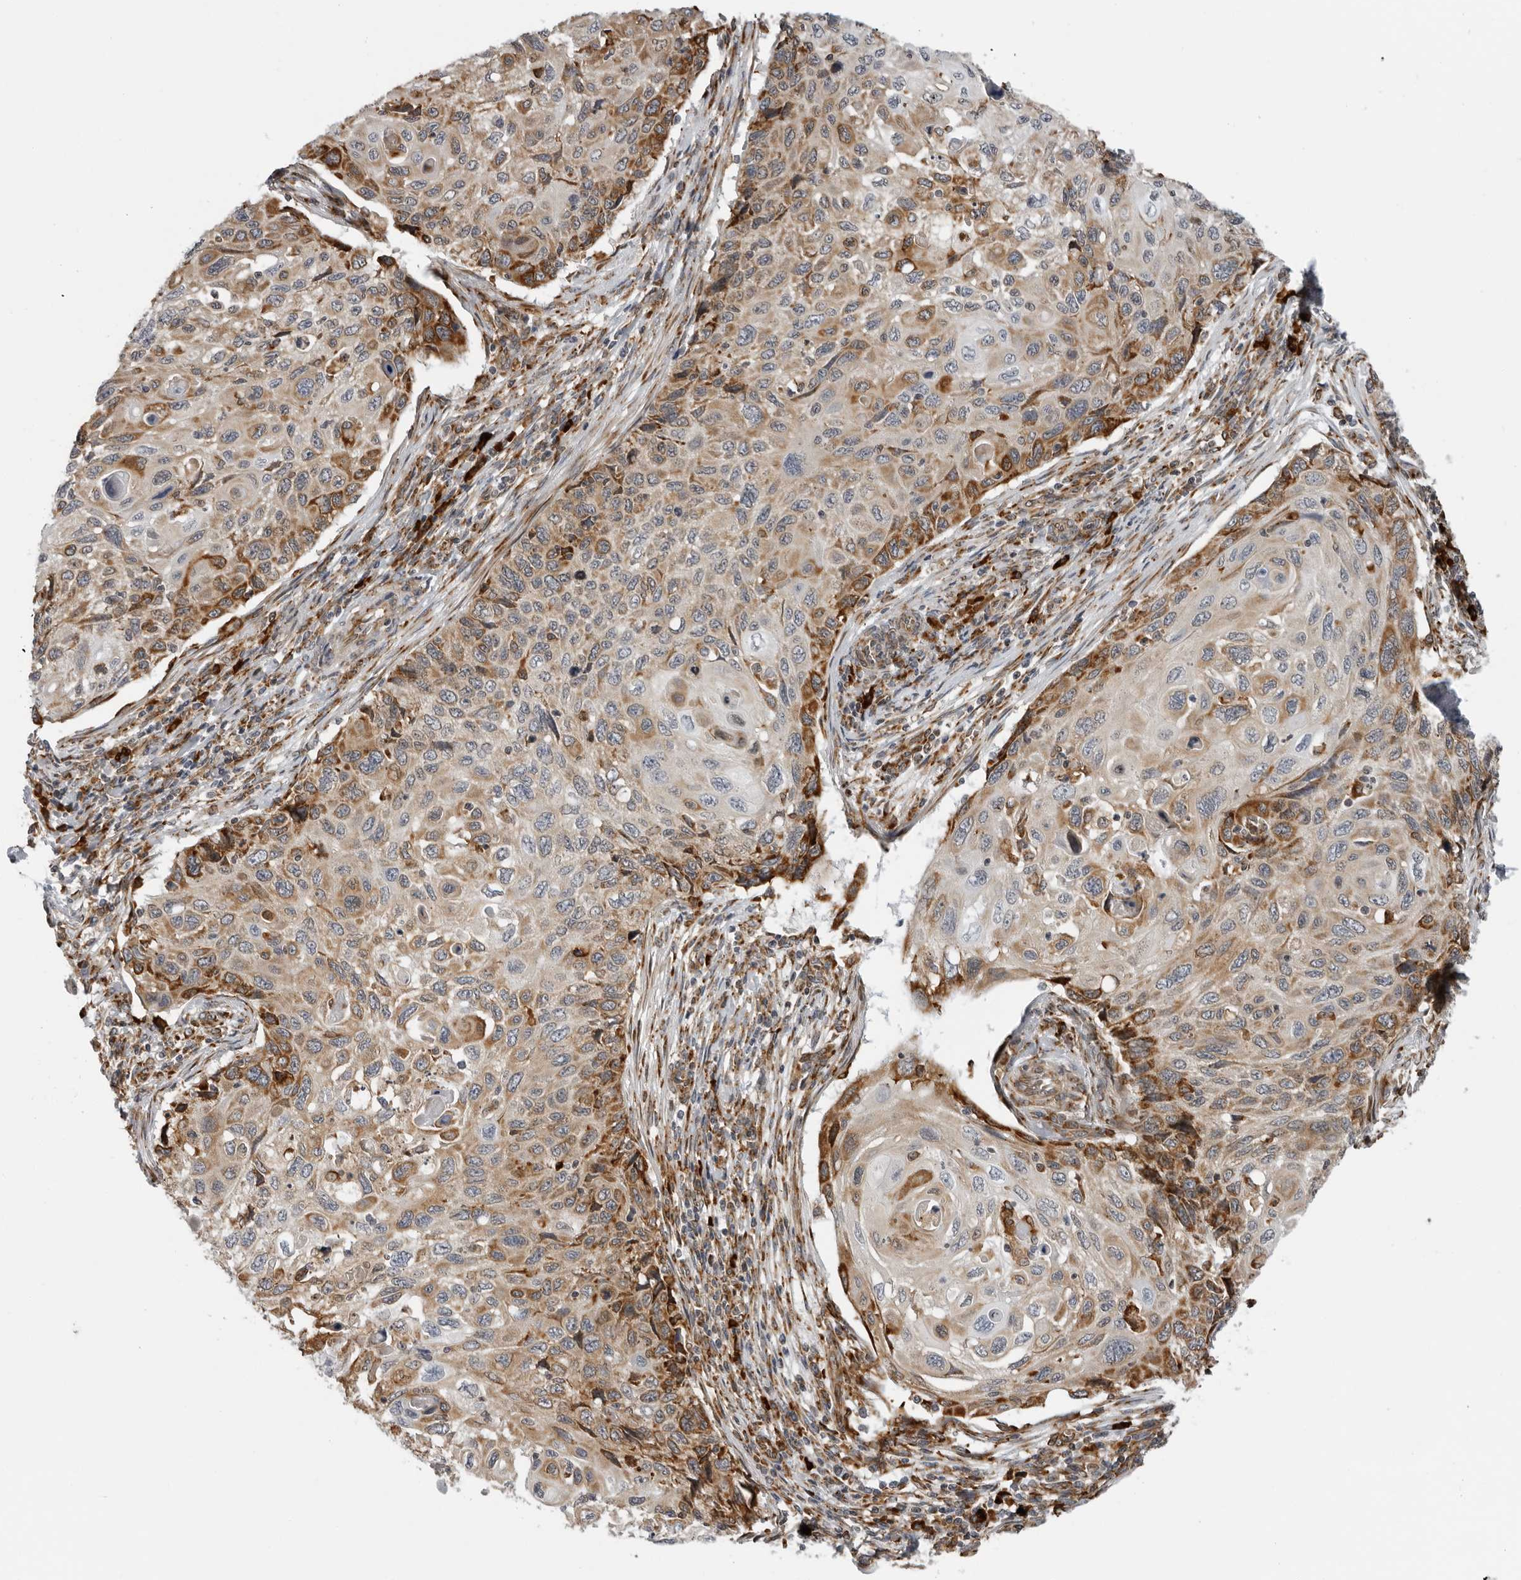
{"staining": {"intensity": "strong", "quantity": "25%-75%", "location": "cytoplasmic/membranous"}, "tissue": "cervical cancer", "cell_type": "Tumor cells", "image_type": "cancer", "snomed": [{"axis": "morphology", "description": "Squamous cell carcinoma, NOS"}, {"axis": "topography", "description": "Cervix"}], "caption": "Human cervical cancer stained for a protein (brown) exhibits strong cytoplasmic/membranous positive staining in approximately 25%-75% of tumor cells.", "gene": "ALPK2", "patient": {"sex": "female", "age": 70}}